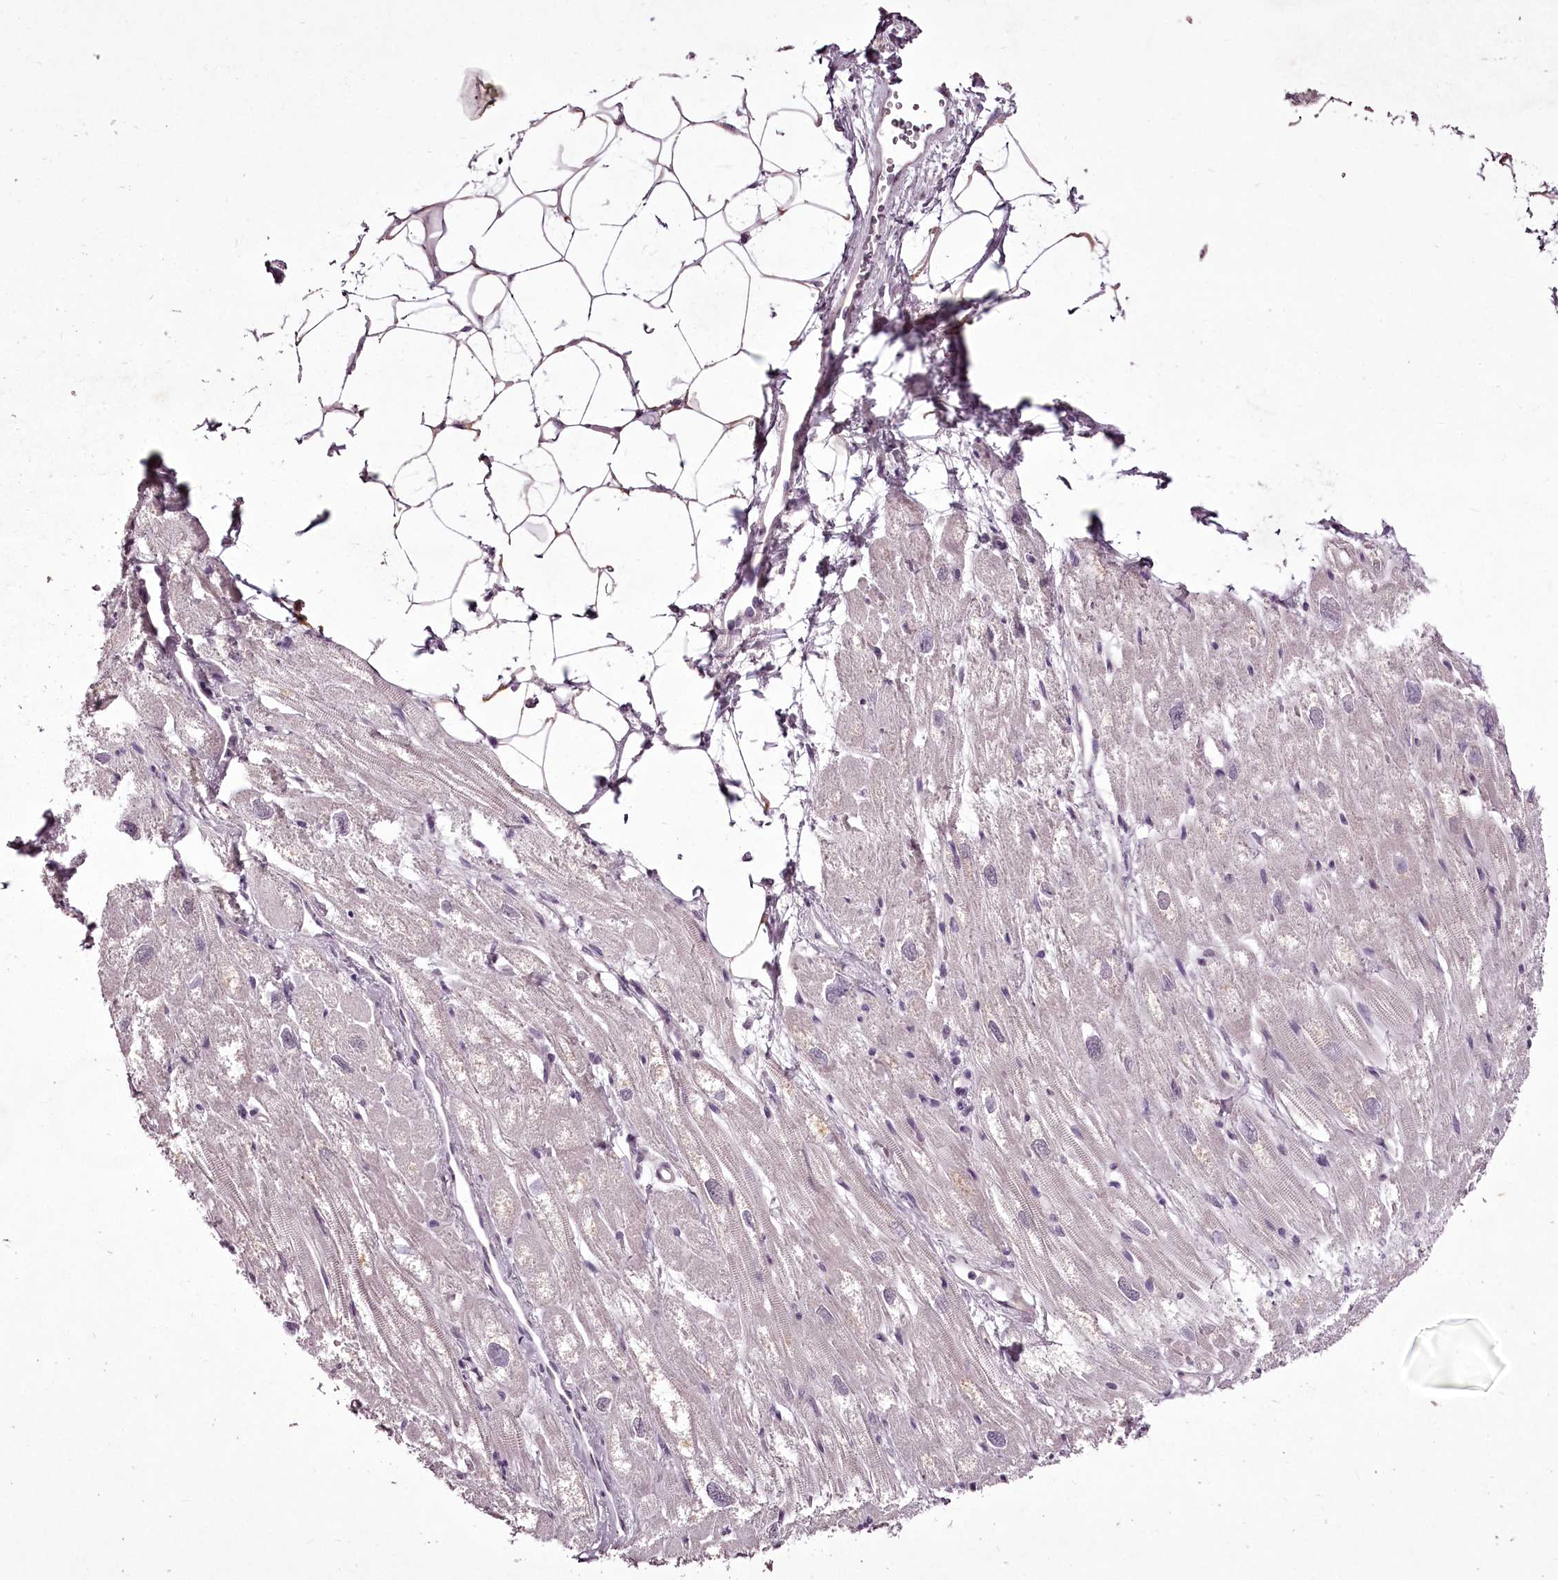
{"staining": {"intensity": "weak", "quantity": "<25%", "location": "cytoplasmic/membranous"}, "tissue": "heart muscle", "cell_type": "Cardiomyocytes", "image_type": "normal", "snomed": [{"axis": "morphology", "description": "Normal tissue, NOS"}, {"axis": "topography", "description": "Heart"}], "caption": "Image shows no significant protein staining in cardiomyocytes of normal heart muscle. (DAB immunohistochemistry (IHC) with hematoxylin counter stain).", "gene": "C1orf56", "patient": {"sex": "male", "age": 50}}